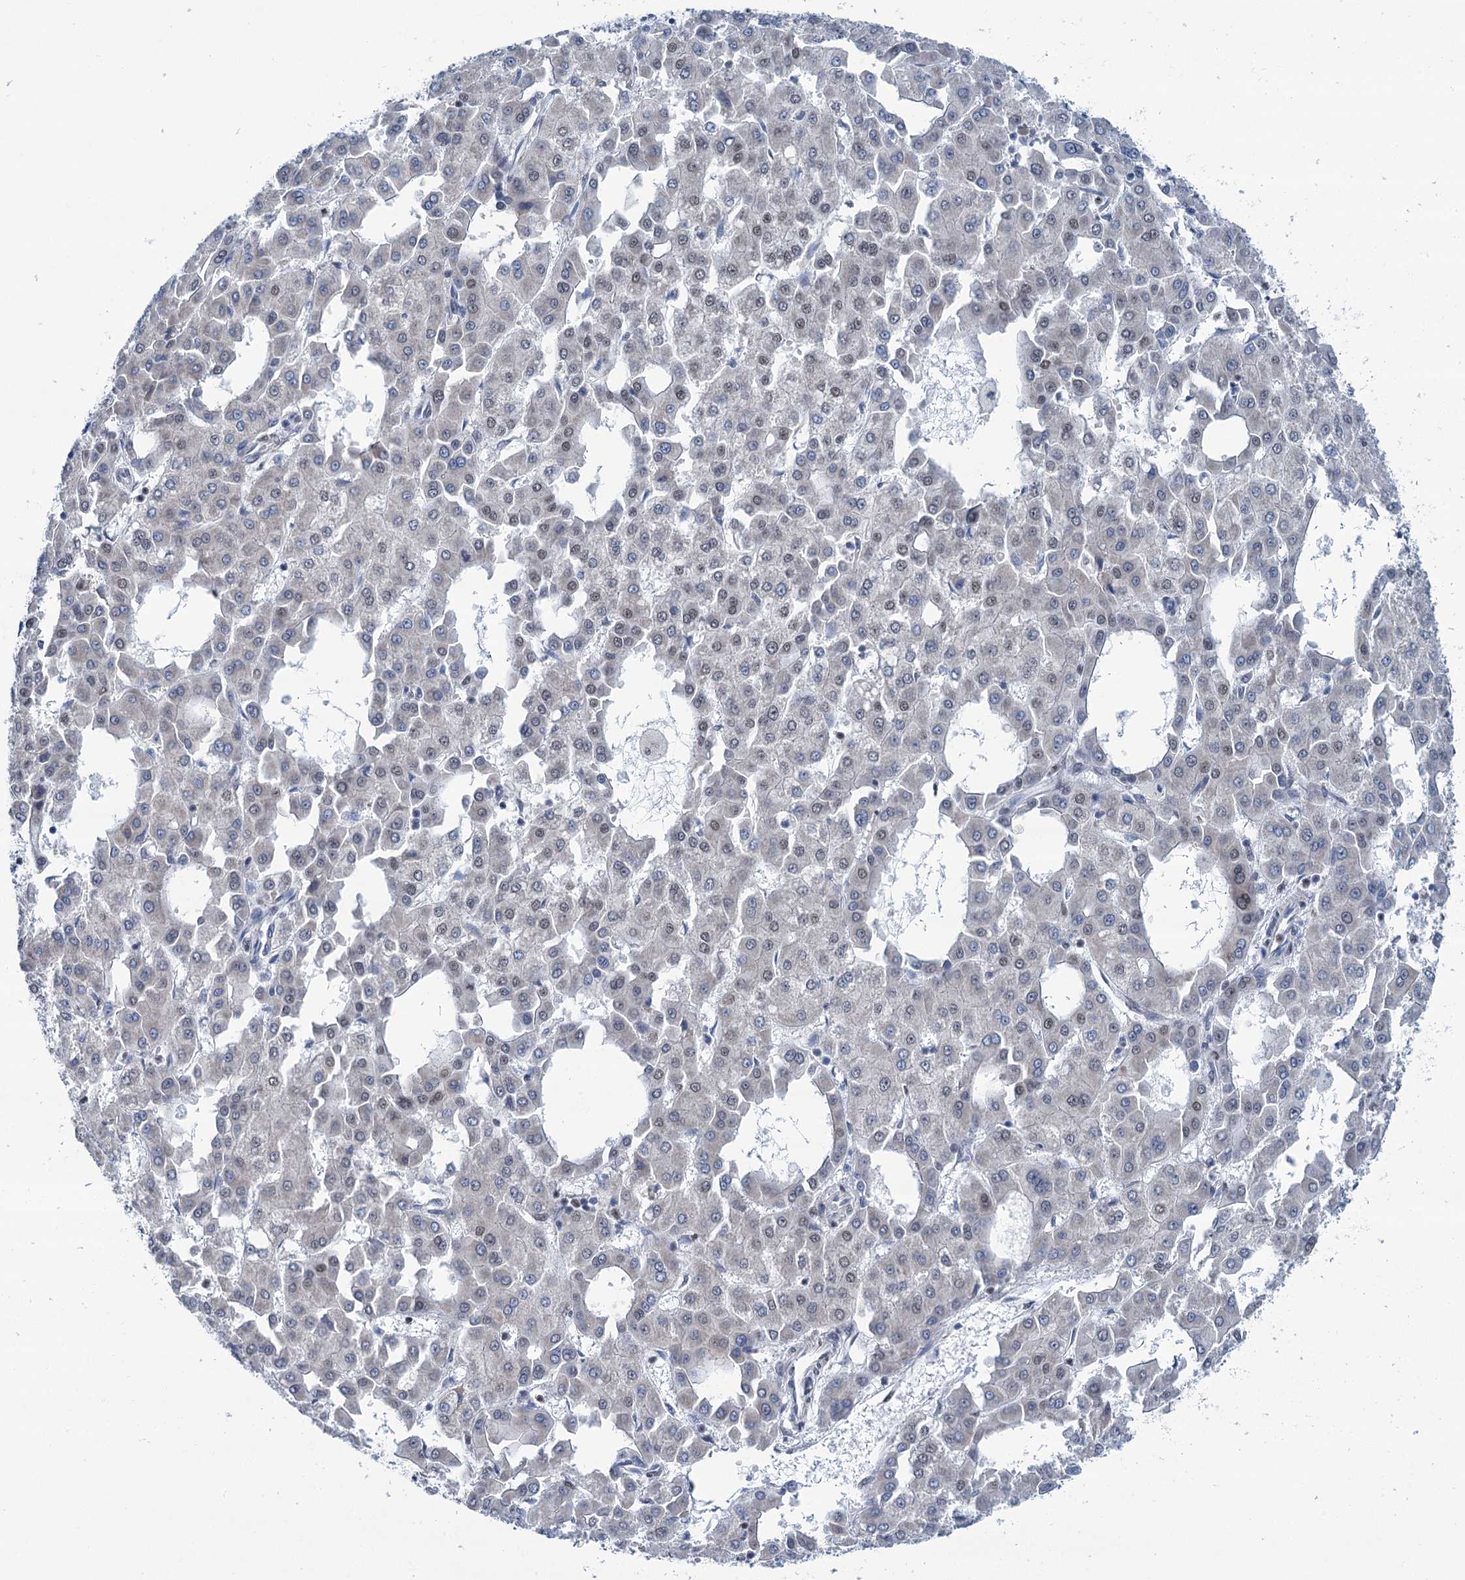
{"staining": {"intensity": "weak", "quantity": "<25%", "location": "nuclear"}, "tissue": "liver cancer", "cell_type": "Tumor cells", "image_type": "cancer", "snomed": [{"axis": "morphology", "description": "Carcinoma, Hepatocellular, NOS"}, {"axis": "topography", "description": "Liver"}], "caption": "An image of hepatocellular carcinoma (liver) stained for a protein reveals no brown staining in tumor cells. Nuclei are stained in blue.", "gene": "SREK1", "patient": {"sex": "male", "age": 47}}